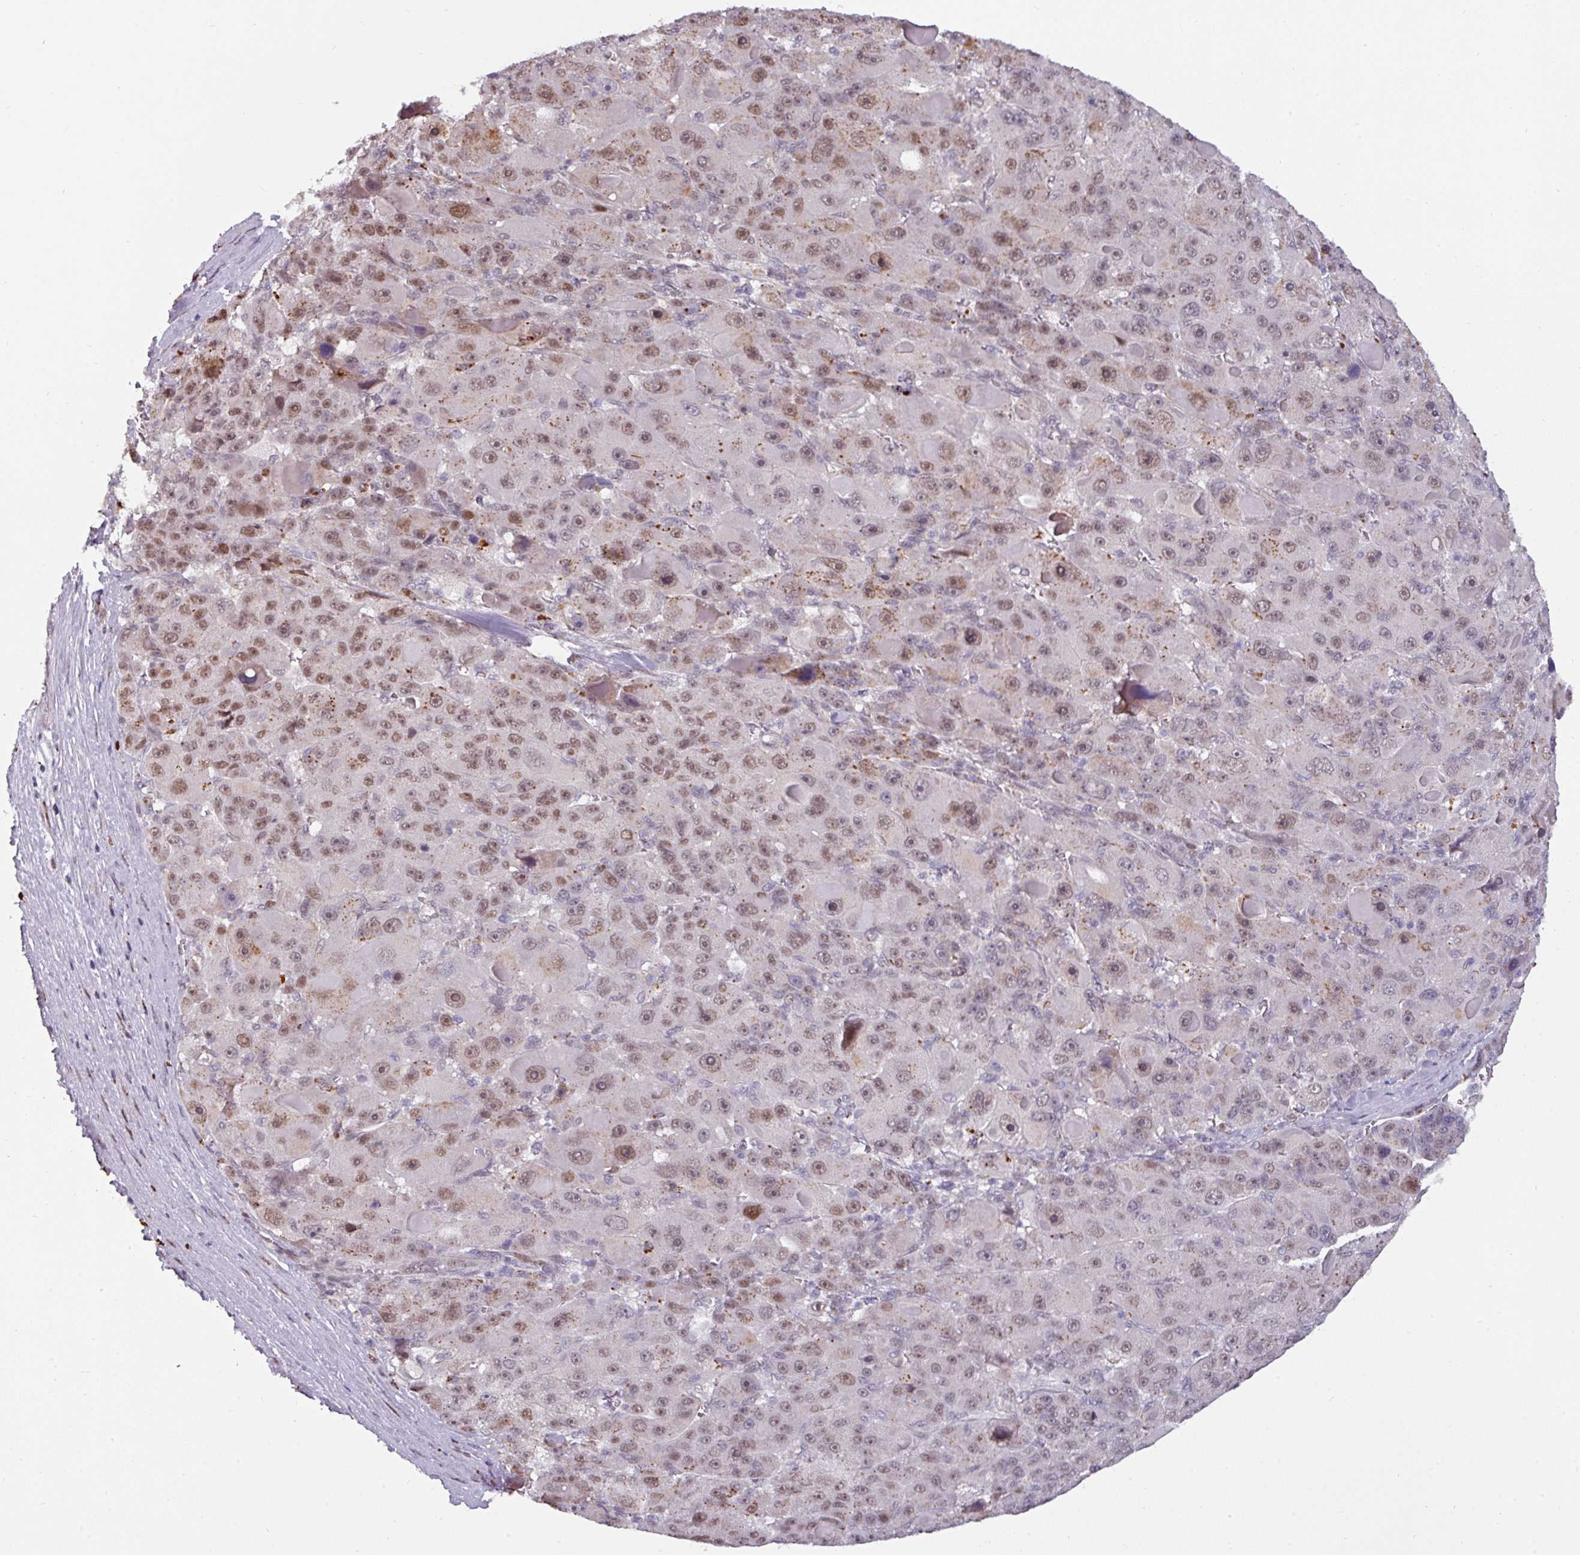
{"staining": {"intensity": "moderate", "quantity": ">75%", "location": "nuclear"}, "tissue": "liver cancer", "cell_type": "Tumor cells", "image_type": "cancer", "snomed": [{"axis": "morphology", "description": "Carcinoma, Hepatocellular, NOS"}, {"axis": "topography", "description": "Liver"}], "caption": "Tumor cells show medium levels of moderate nuclear positivity in approximately >75% of cells in human liver cancer.", "gene": "SWSAP1", "patient": {"sex": "male", "age": 76}}